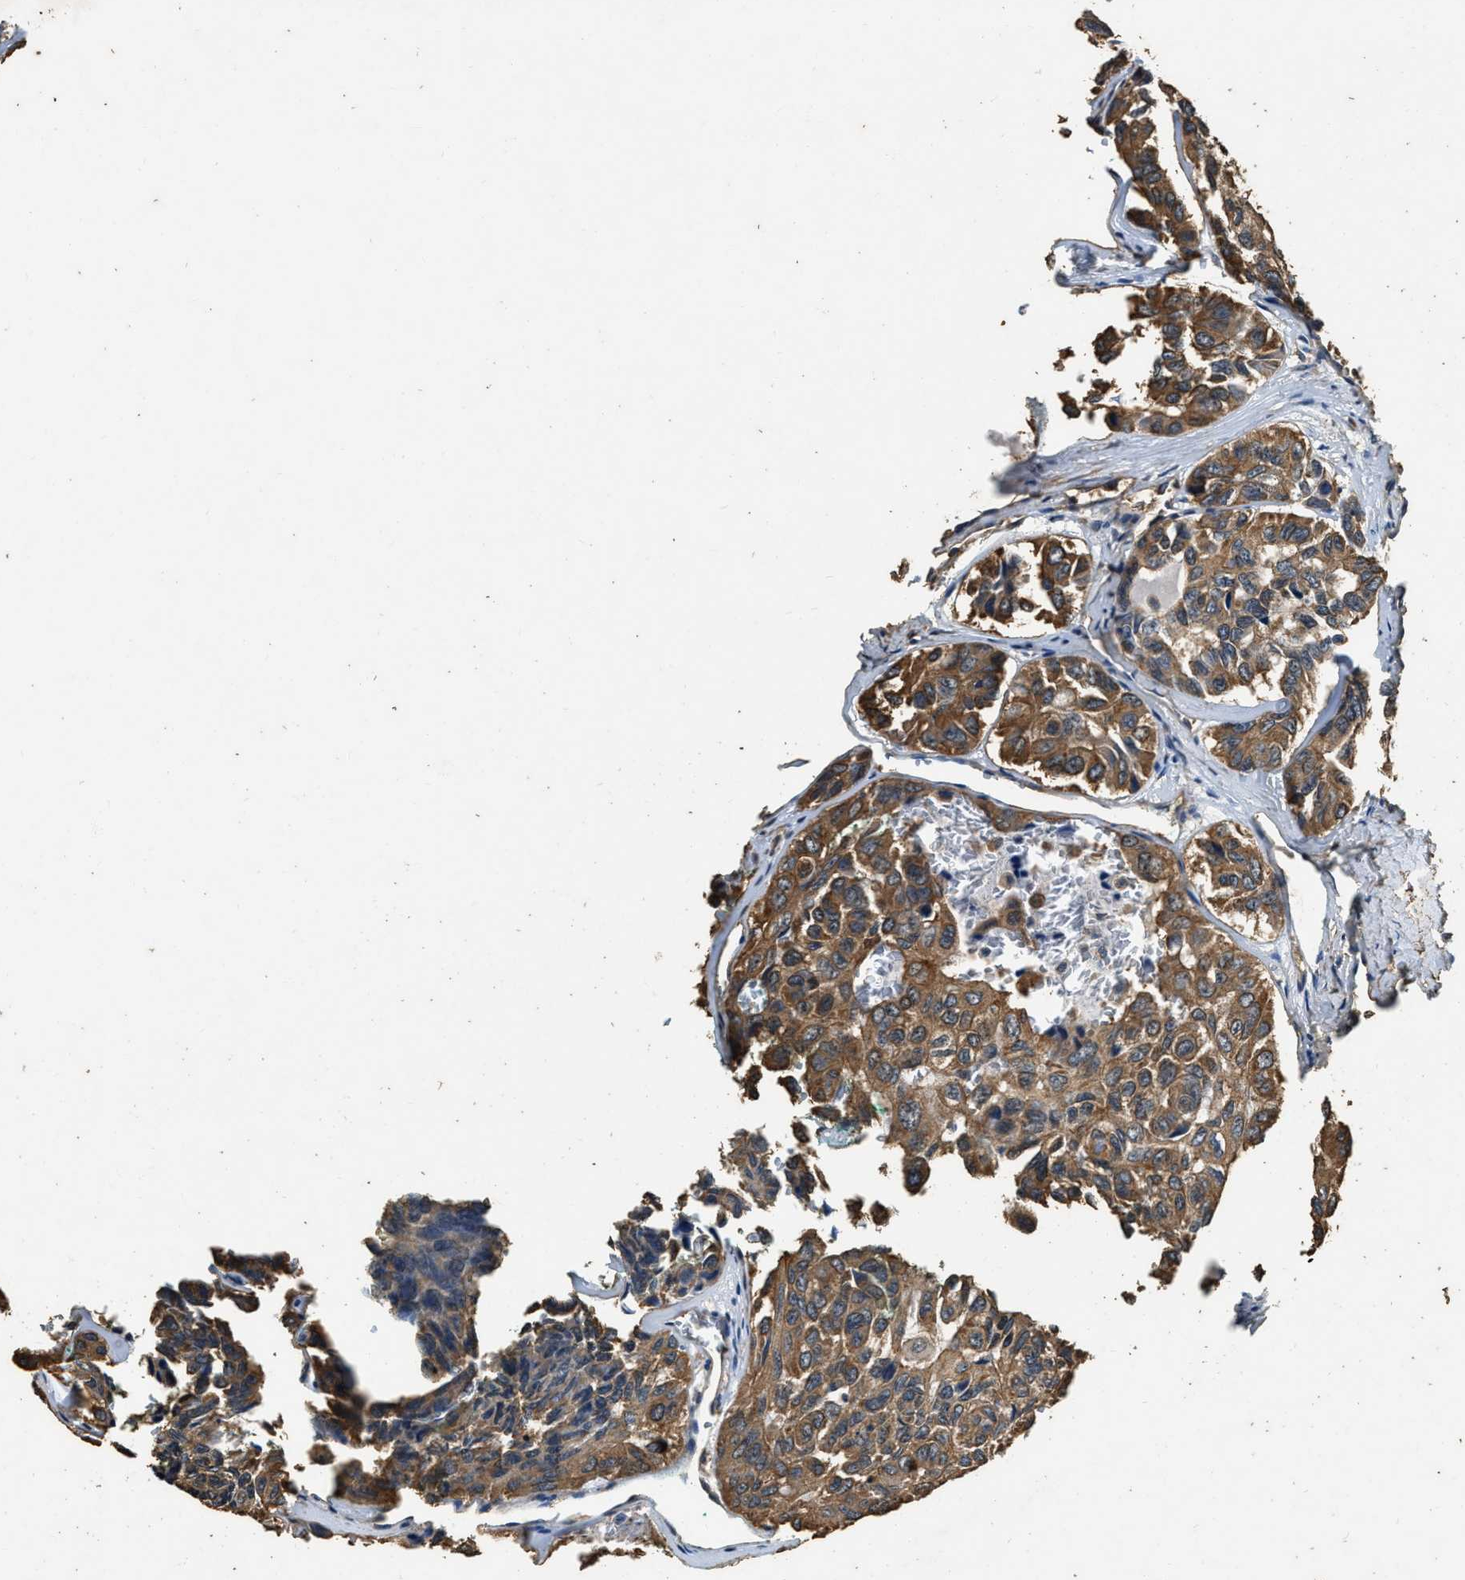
{"staining": {"intensity": "moderate", "quantity": ">75%", "location": "cytoplasmic/membranous"}, "tissue": "head and neck cancer", "cell_type": "Tumor cells", "image_type": "cancer", "snomed": [{"axis": "morphology", "description": "Adenocarcinoma, NOS"}, {"axis": "topography", "description": "Salivary gland, NOS"}, {"axis": "topography", "description": "Head-Neck"}], "caption": "Immunohistochemistry (IHC) histopathology image of human head and neck adenocarcinoma stained for a protein (brown), which demonstrates medium levels of moderate cytoplasmic/membranous positivity in about >75% of tumor cells.", "gene": "MIB1", "patient": {"sex": "female", "age": 76}}